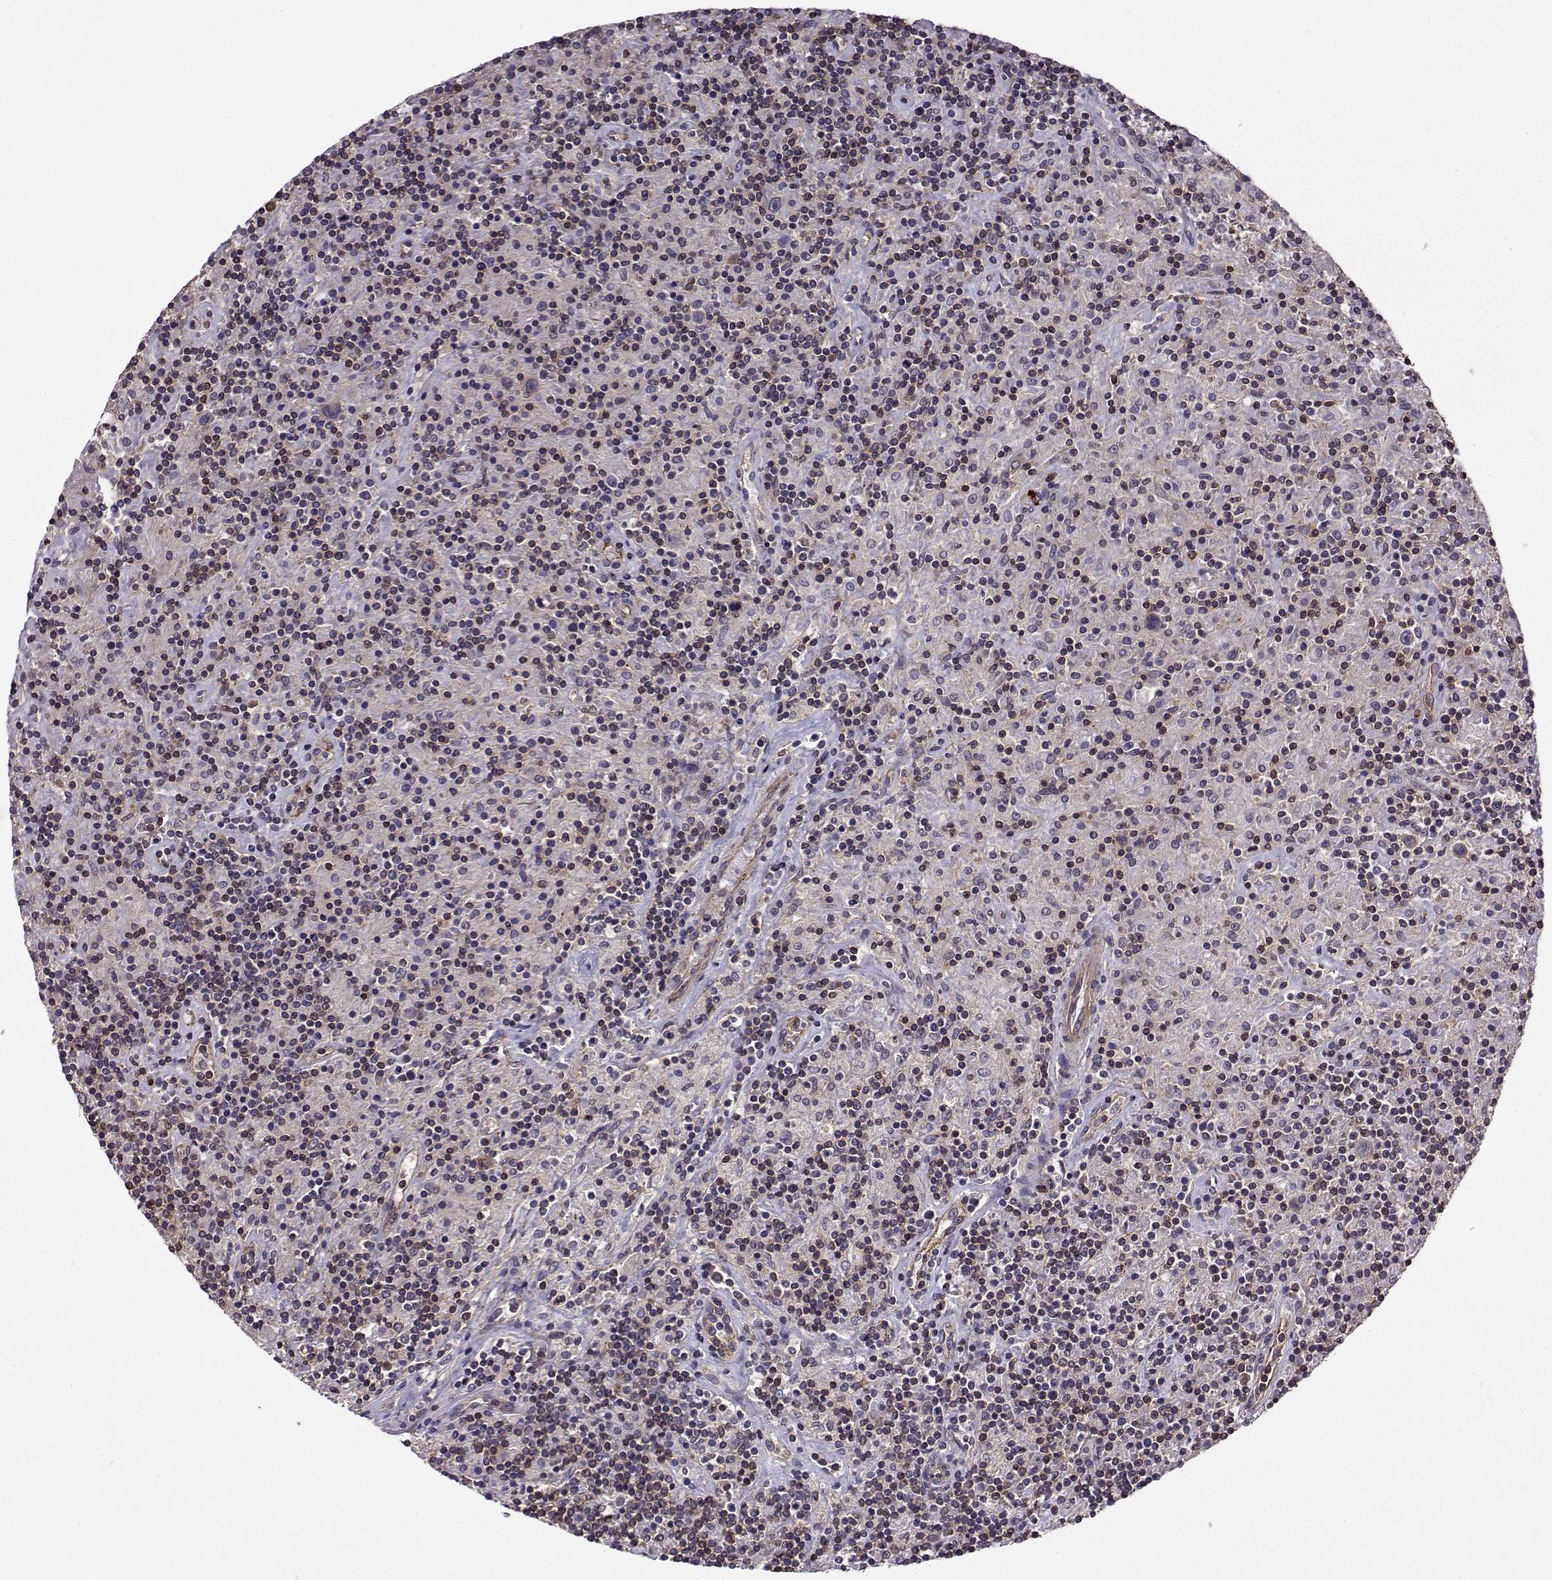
{"staining": {"intensity": "weak", "quantity": "25%-75%", "location": "cytoplasmic/membranous"}, "tissue": "lymphoma", "cell_type": "Tumor cells", "image_type": "cancer", "snomed": [{"axis": "morphology", "description": "Hodgkin's disease, NOS"}, {"axis": "topography", "description": "Lymph node"}], "caption": "The immunohistochemical stain labels weak cytoplasmic/membranous staining in tumor cells of lymphoma tissue. (Brightfield microscopy of DAB IHC at high magnification).", "gene": "ITGB8", "patient": {"sex": "male", "age": 70}}